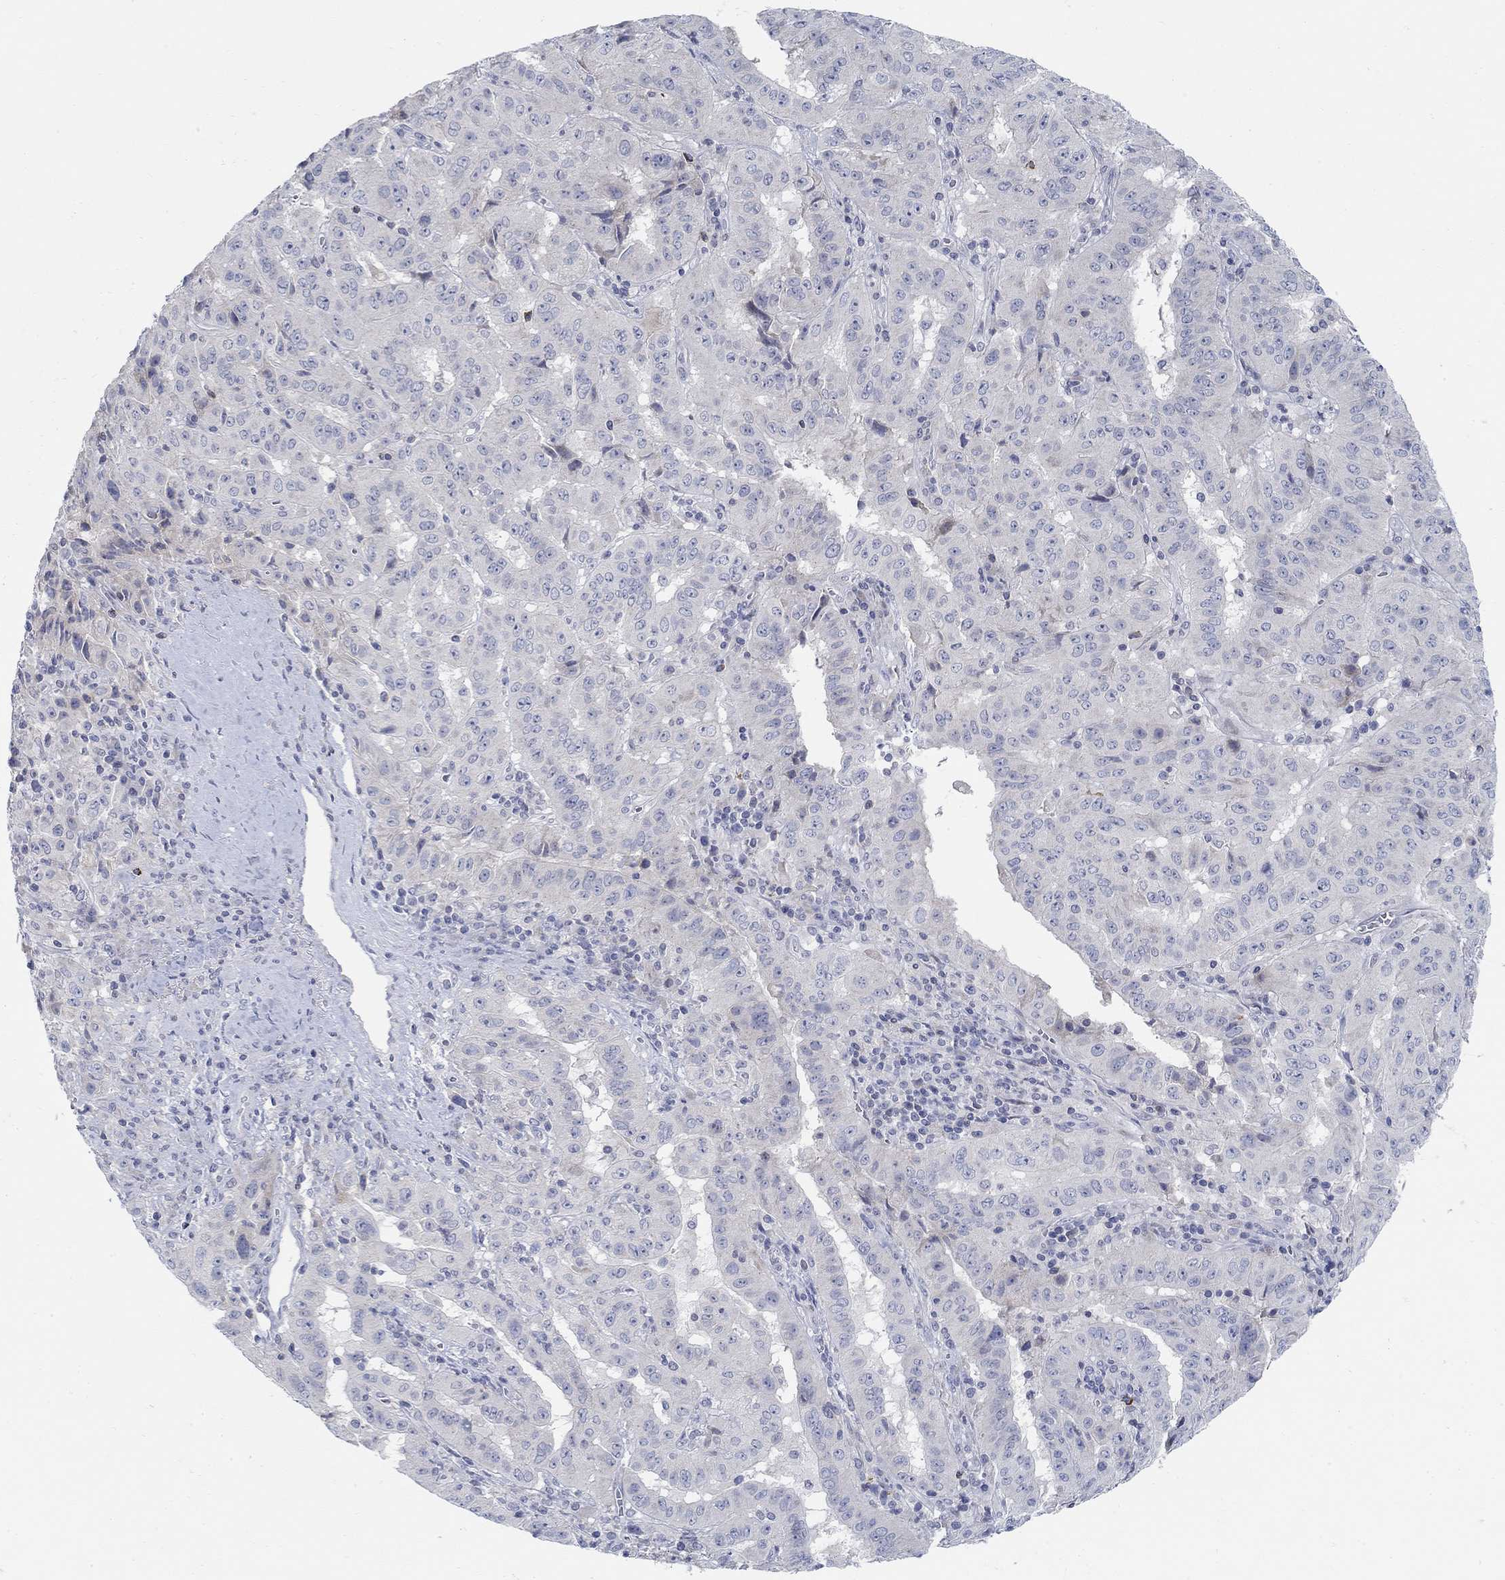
{"staining": {"intensity": "negative", "quantity": "none", "location": "none"}, "tissue": "pancreatic cancer", "cell_type": "Tumor cells", "image_type": "cancer", "snomed": [{"axis": "morphology", "description": "Adenocarcinoma, NOS"}, {"axis": "topography", "description": "Pancreas"}], "caption": "A high-resolution image shows IHC staining of pancreatic cancer (adenocarcinoma), which demonstrates no significant staining in tumor cells.", "gene": "ANO7", "patient": {"sex": "male", "age": 63}}